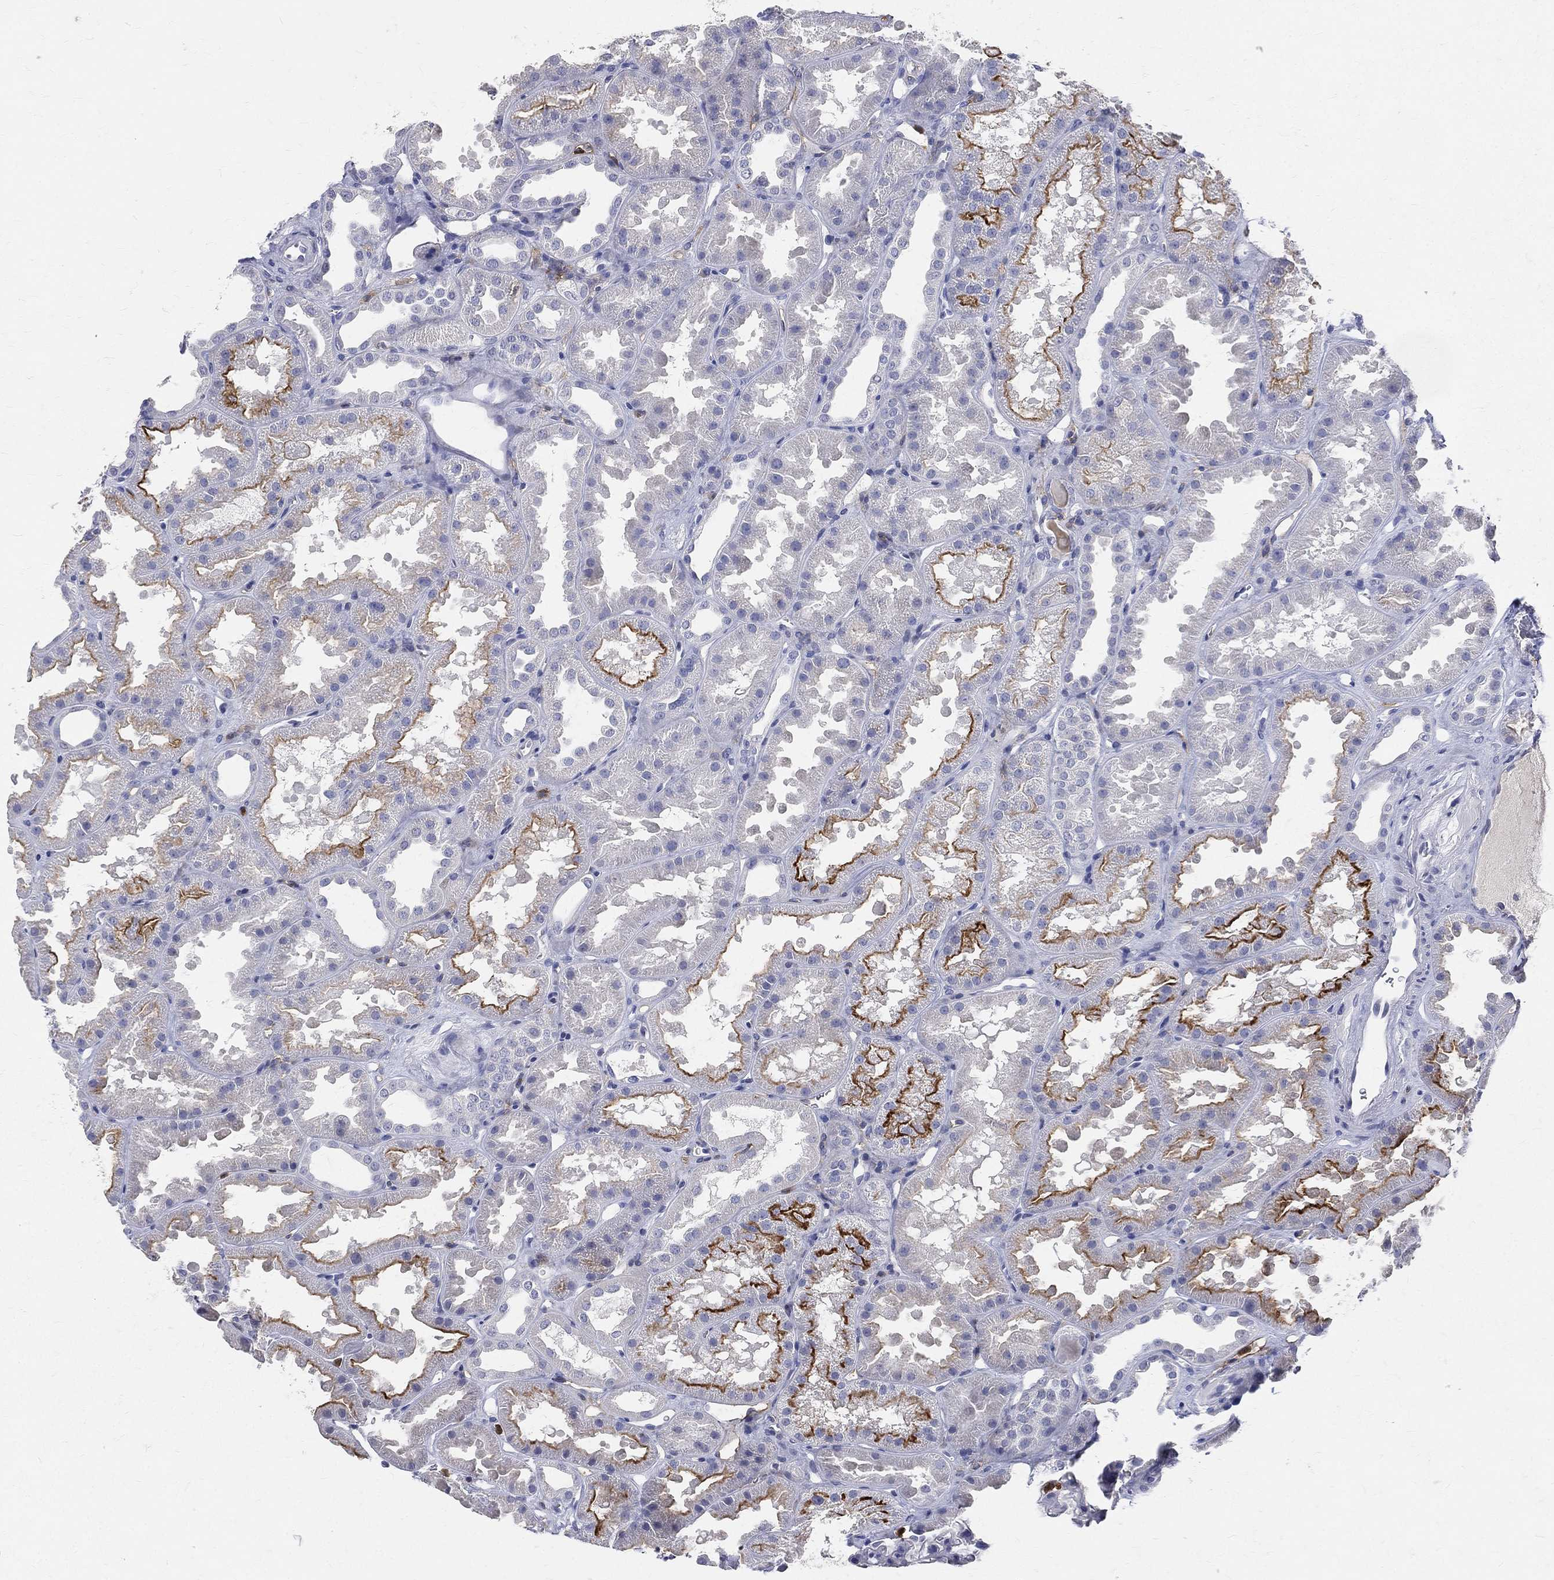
{"staining": {"intensity": "negative", "quantity": "none", "location": "none"}, "tissue": "kidney", "cell_type": "Cells in glomeruli", "image_type": "normal", "snomed": [{"axis": "morphology", "description": "Normal tissue, NOS"}, {"axis": "topography", "description": "Kidney"}], "caption": "Immunohistochemistry (IHC) micrograph of benign kidney stained for a protein (brown), which demonstrates no staining in cells in glomeruli.", "gene": "CD33", "patient": {"sex": "male", "age": 61}}